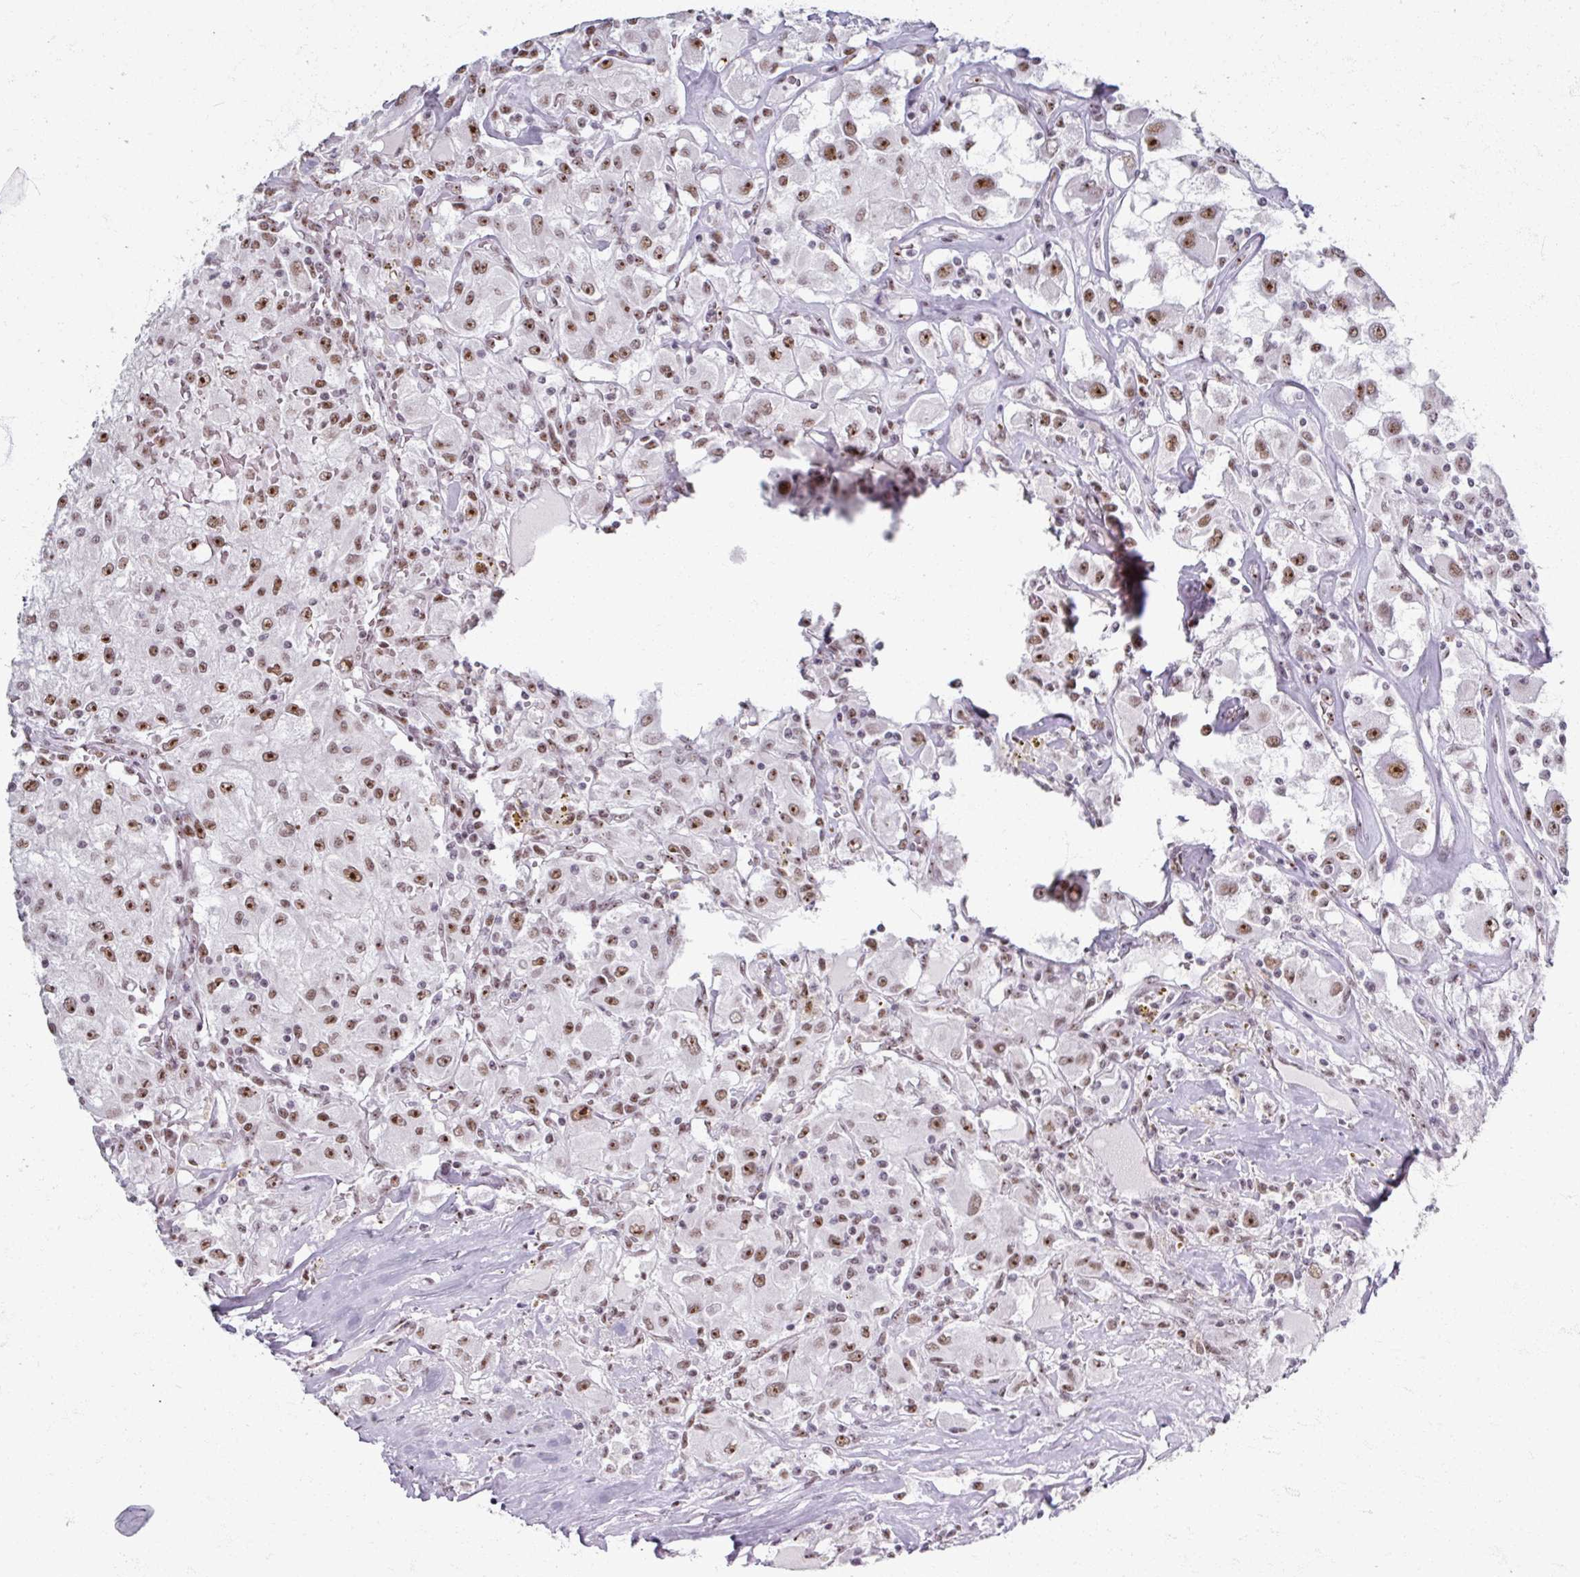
{"staining": {"intensity": "moderate", "quantity": ">75%", "location": "nuclear"}, "tissue": "renal cancer", "cell_type": "Tumor cells", "image_type": "cancer", "snomed": [{"axis": "morphology", "description": "Adenocarcinoma, NOS"}, {"axis": "topography", "description": "Kidney"}], "caption": "High-power microscopy captured an IHC histopathology image of adenocarcinoma (renal), revealing moderate nuclear positivity in approximately >75% of tumor cells. The protein is shown in brown color, while the nuclei are stained blue.", "gene": "ADAR", "patient": {"sex": "female", "age": 67}}